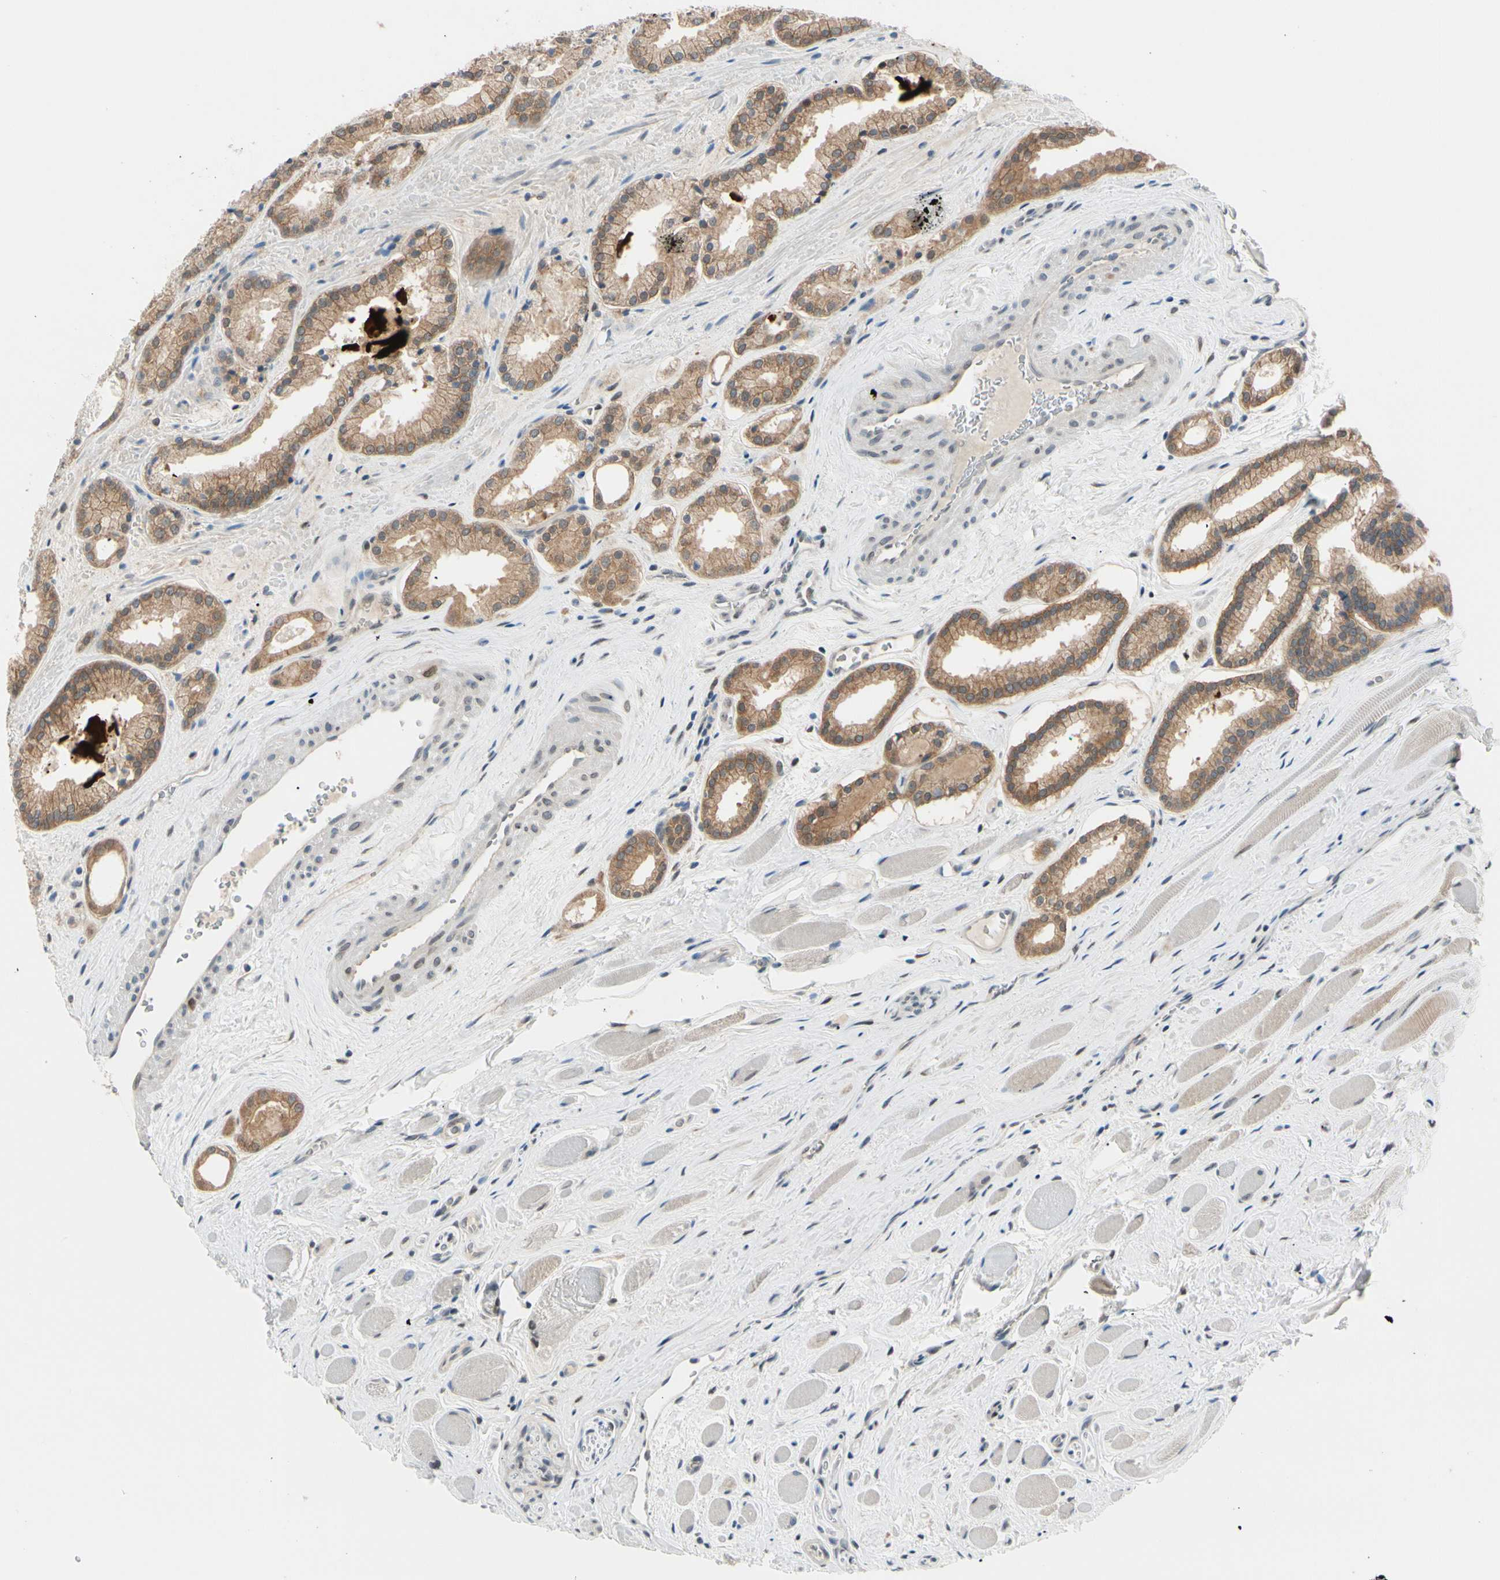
{"staining": {"intensity": "moderate", "quantity": ">75%", "location": "cytoplasmic/membranous"}, "tissue": "prostate cancer", "cell_type": "Tumor cells", "image_type": "cancer", "snomed": [{"axis": "morphology", "description": "Adenocarcinoma, Low grade"}, {"axis": "topography", "description": "Prostate"}], "caption": "Immunohistochemical staining of human adenocarcinoma (low-grade) (prostate) exhibits medium levels of moderate cytoplasmic/membranous protein positivity in approximately >75% of tumor cells.", "gene": "PTTG1", "patient": {"sex": "male", "age": 59}}